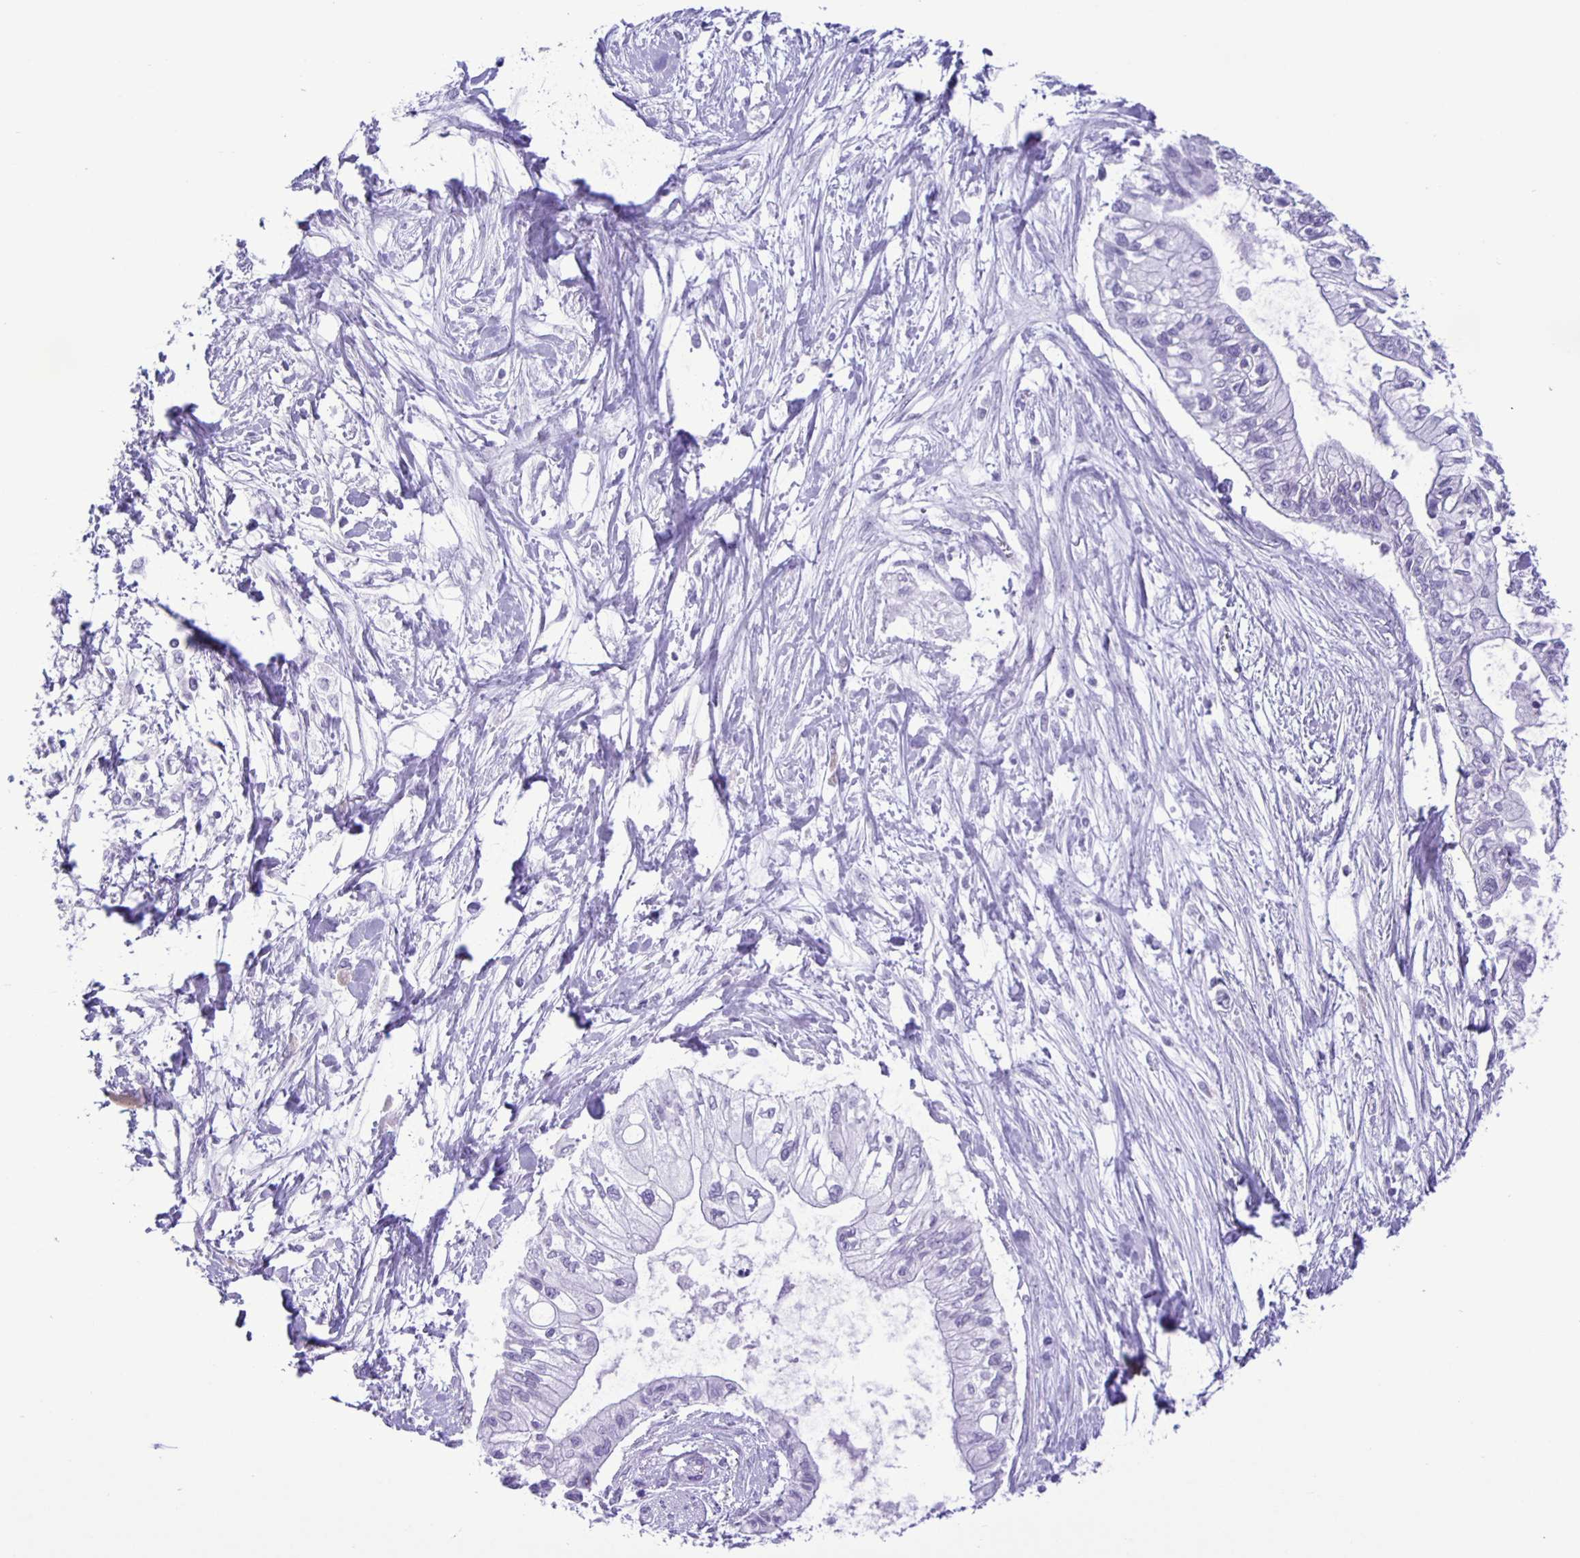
{"staining": {"intensity": "negative", "quantity": "none", "location": "none"}, "tissue": "pancreatic cancer", "cell_type": "Tumor cells", "image_type": "cancer", "snomed": [{"axis": "morphology", "description": "Adenocarcinoma, NOS"}, {"axis": "topography", "description": "Pancreas"}], "caption": "Human pancreatic adenocarcinoma stained for a protein using IHC demonstrates no expression in tumor cells.", "gene": "EZHIP", "patient": {"sex": "female", "age": 77}}